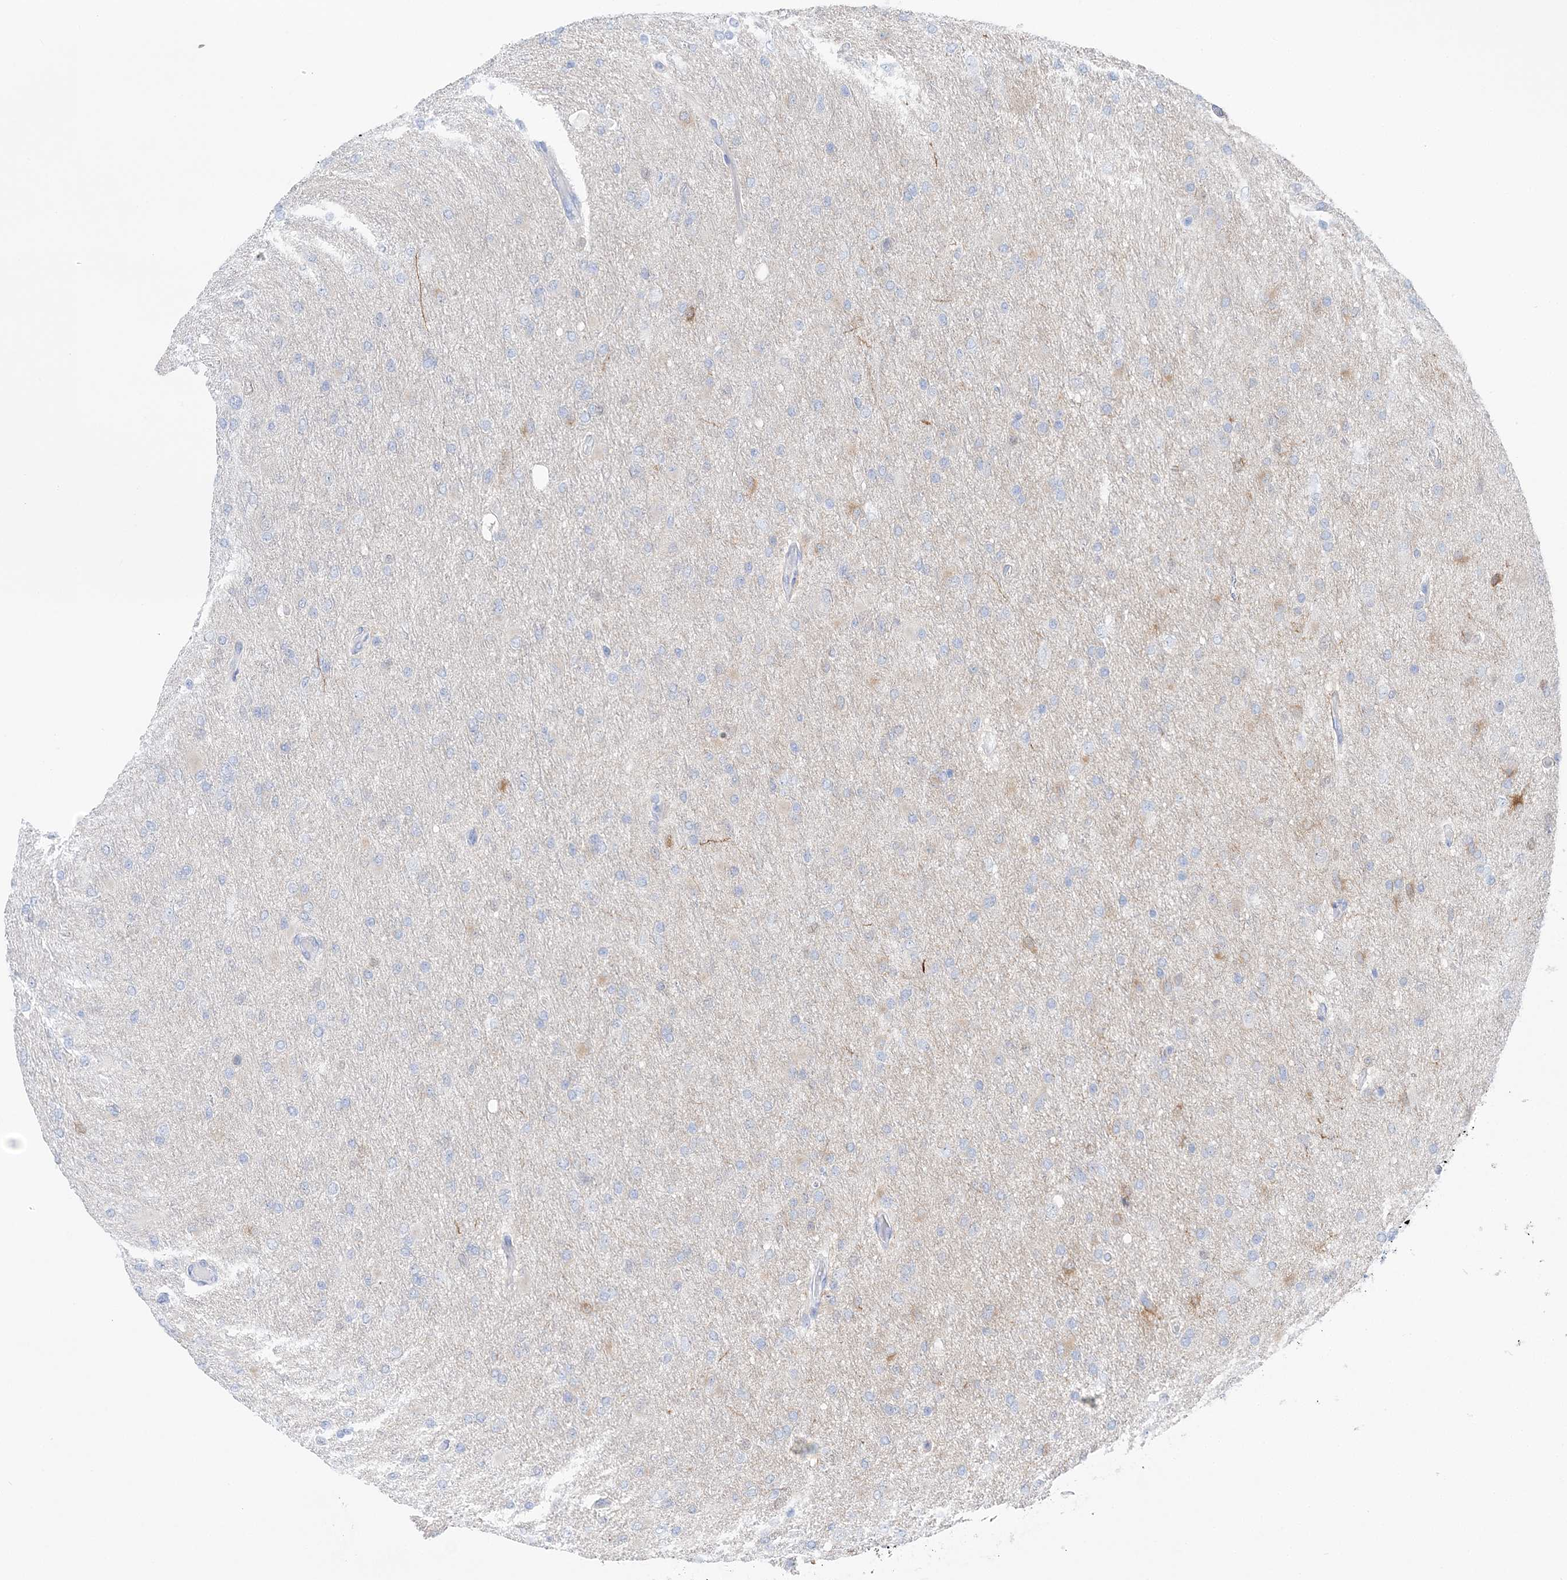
{"staining": {"intensity": "negative", "quantity": "none", "location": "none"}, "tissue": "glioma", "cell_type": "Tumor cells", "image_type": "cancer", "snomed": [{"axis": "morphology", "description": "Glioma, malignant, High grade"}, {"axis": "topography", "description": "Cerebral cortex"}], "caption": "The image shows no significant positivity in tumor cells of malignant glioma (high-grade).", "gene": "HMGCS1", "patient": {"sex": "female", "age": 36}}